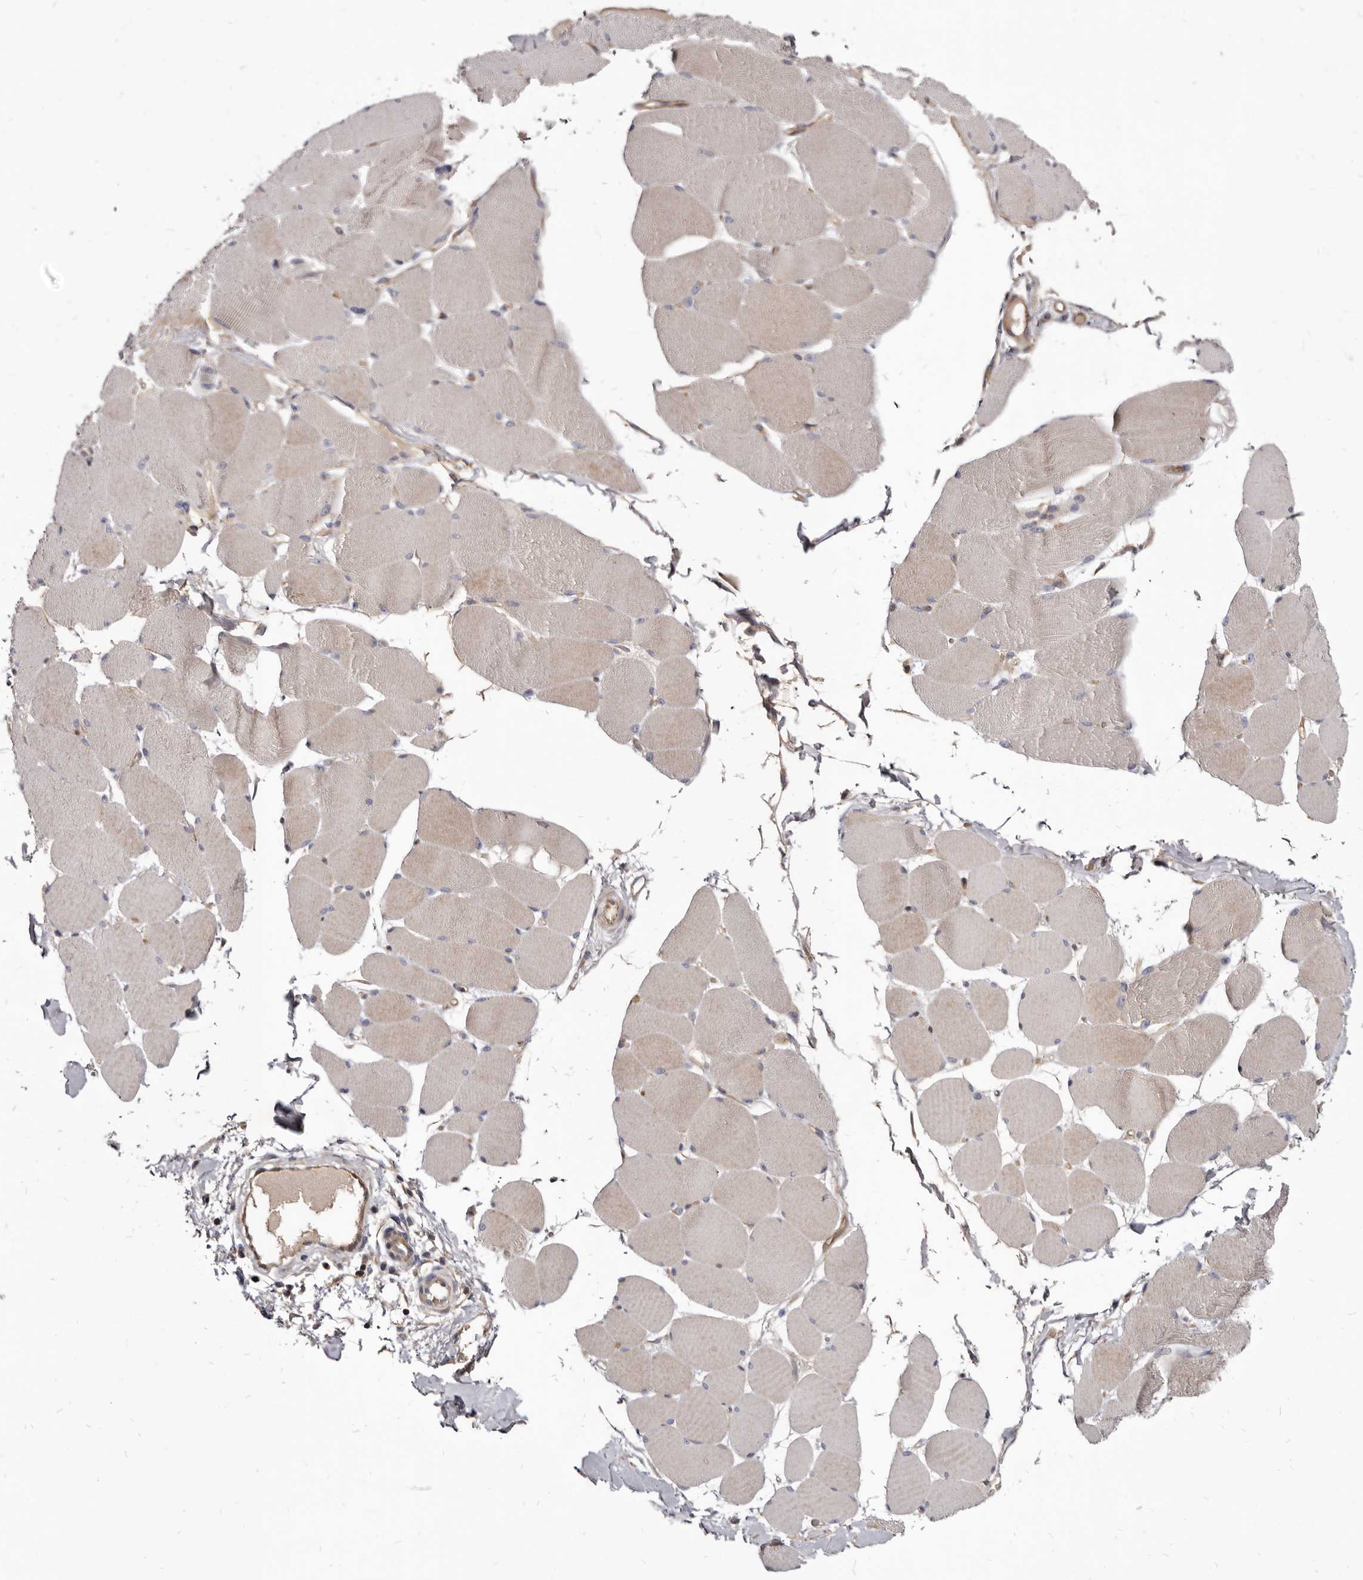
{"staining": {"intensity": "weak", "quantity": "<25%", "location": "cytoplasmic/membranous"}, "tissue": "skeletal muscle", "cell_type": "Myocytes", "image_type": "normal", "snomed": [{"axis": "morphology", "description": "Normal tissue, NOS"}, {"axis": "topography", "description": "Skin"}, {"axis": "topography", "description": "Skeletal muscle"}], "caption": "Immunohistochemistry (IHC) of benign human skeletal muscle demonstrates no positivity in myocytes.", "gene": "FAS", "patient": {"sex": "male", "age": 83}}